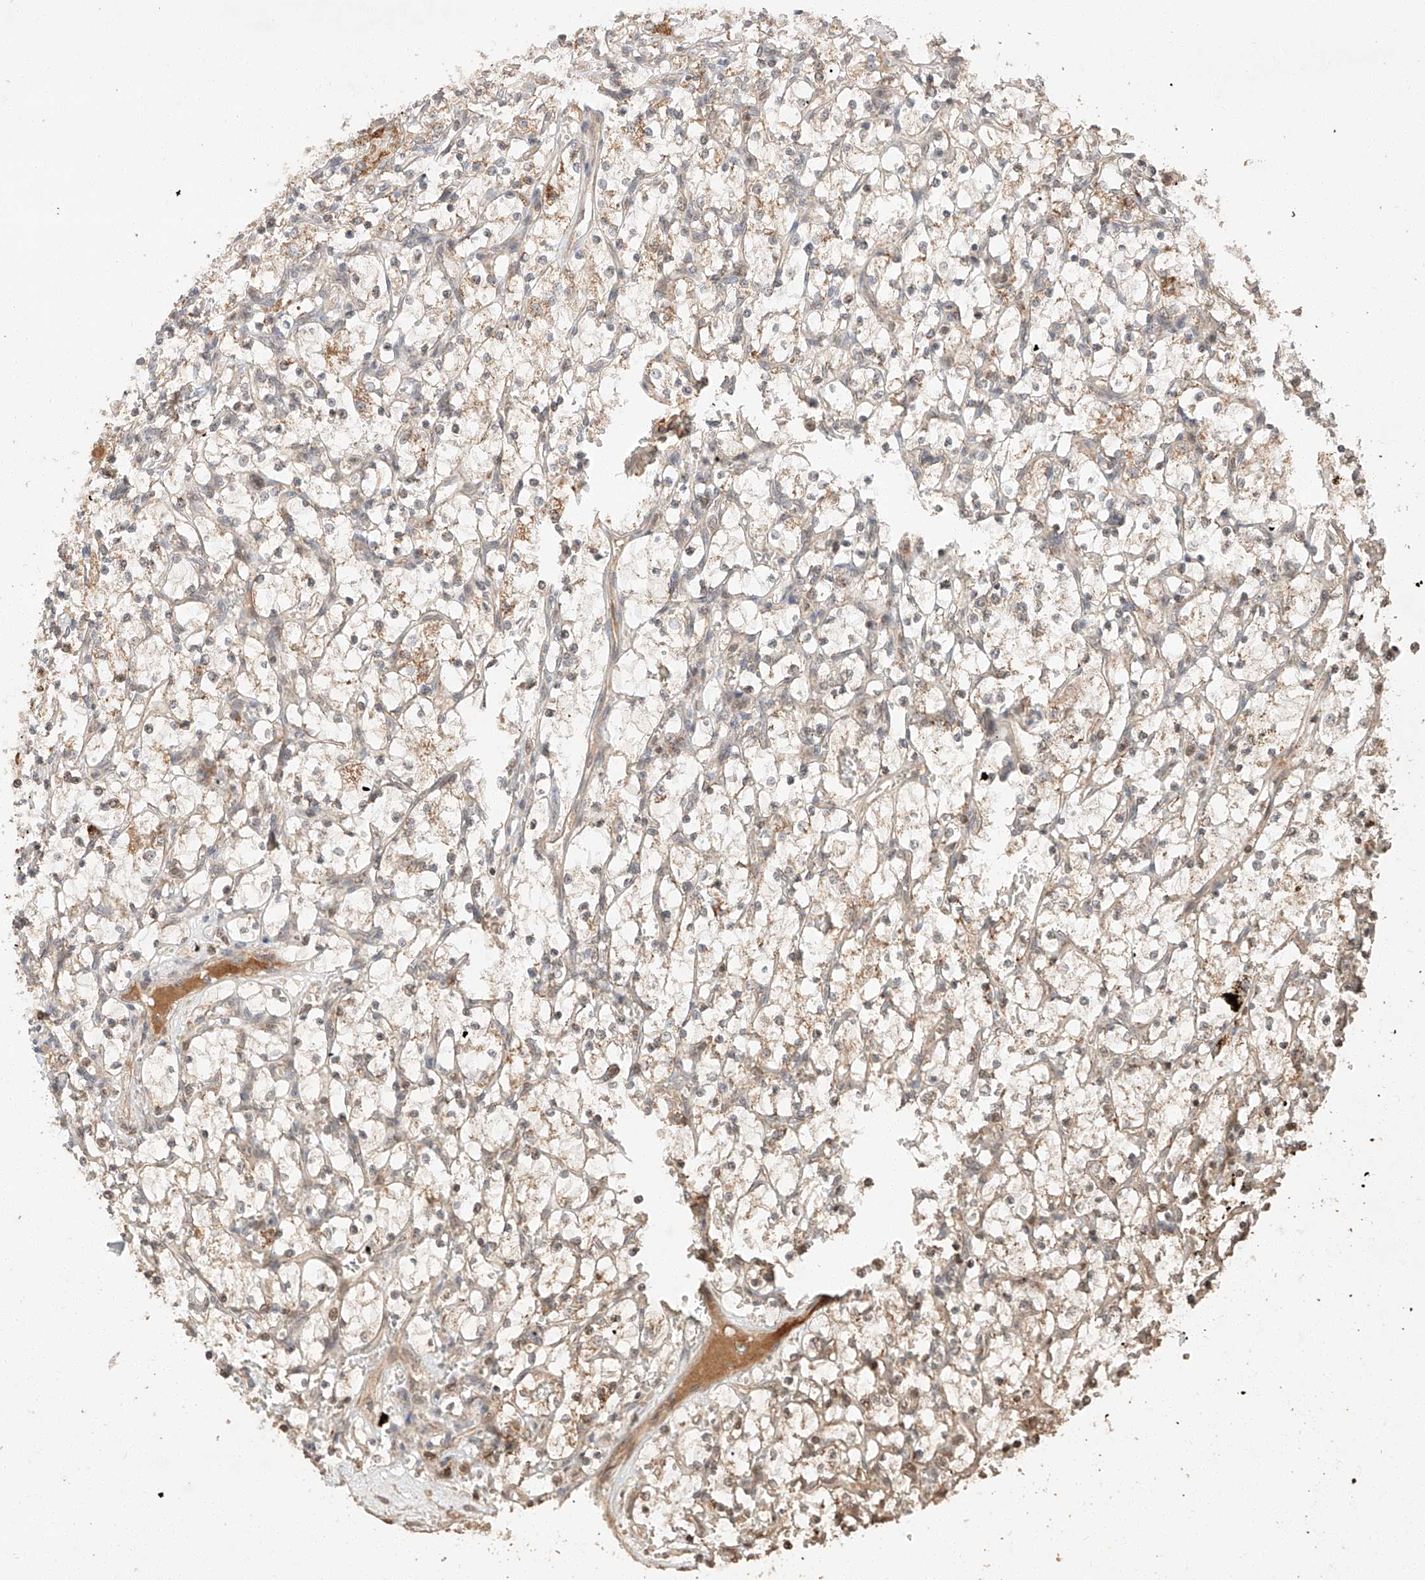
{"staining": {"intensity": "weak", "quantity": "<25%", "location": "cytoplasmic/membranous"}, "tissue": "renal cancer", "cell_type": "Tumor cells", "image_type": "cancer", "snomed": [{"axis": "morphology", "description": "Adenocarcinoma, NOS"}, {"axis": "topography", "description": "Kidney"}], "caption": "IHC of adenocarcinoma (renal) demonstrates no positivity in tumor cells.", "gene": "ARHGAP33", "patient": {"sex": "female", "age": 69}}